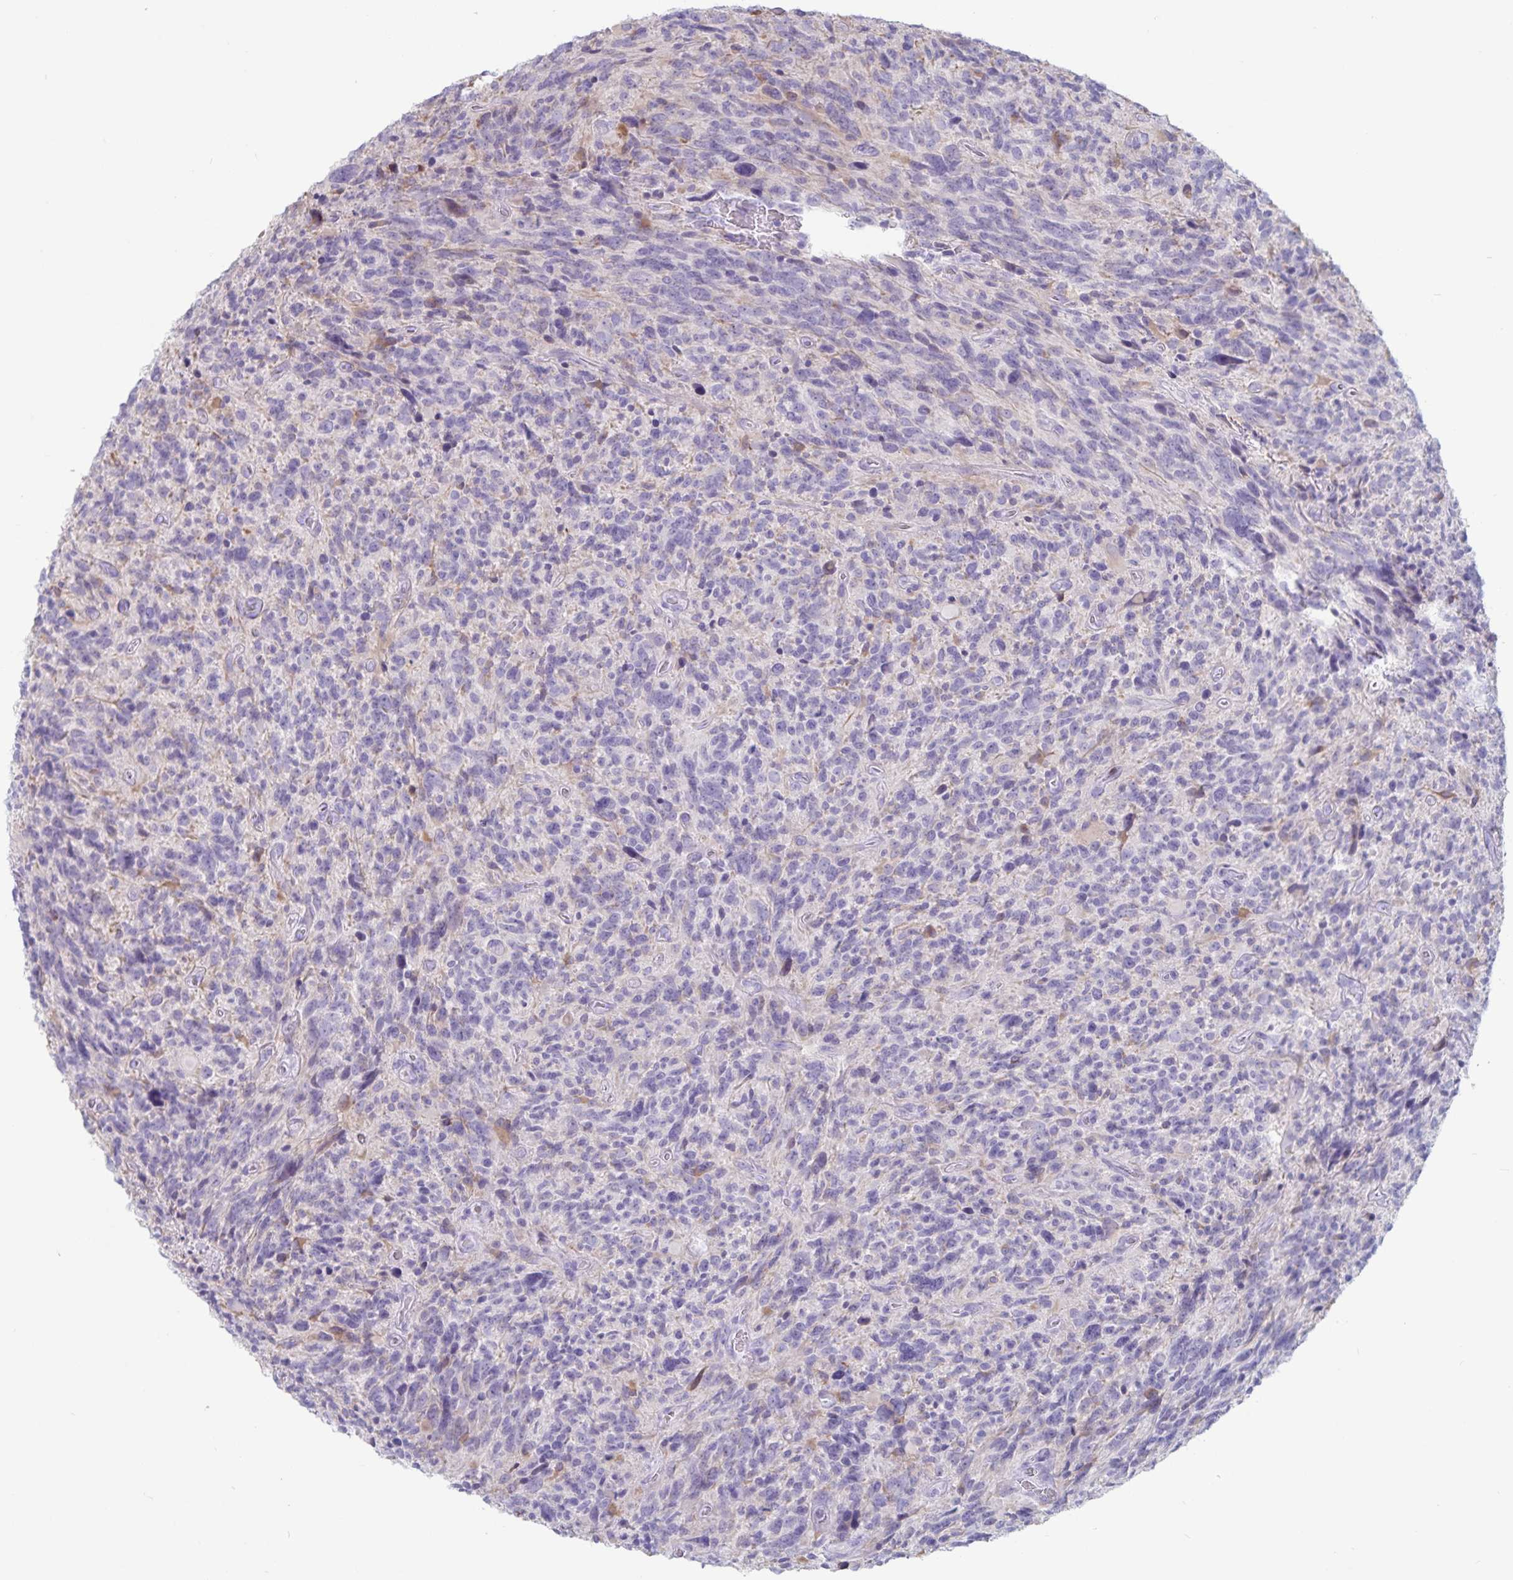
{"staining": {"intensity": "negative", "quantity": "none", "location": "none"}, "tissue": "glioma", "cell_type": "Tumor cells", "image_type": "cancer", "snomed": [{"axis": "morphology", "description": "Glioma, malignant, High grade"}, {"axis": "topography", "description": "Brain"}], "caption": "Immunohistochemistry (IHC) photomicrograph of neoplastic tissue: malignant glioma (high-grade) stained with DAB (3,3'-diaminobenzidine) reveals no significant protein expression in tumor cells.", "gene": "GNLY", "patient": {"sex": "male", "age": 46}}